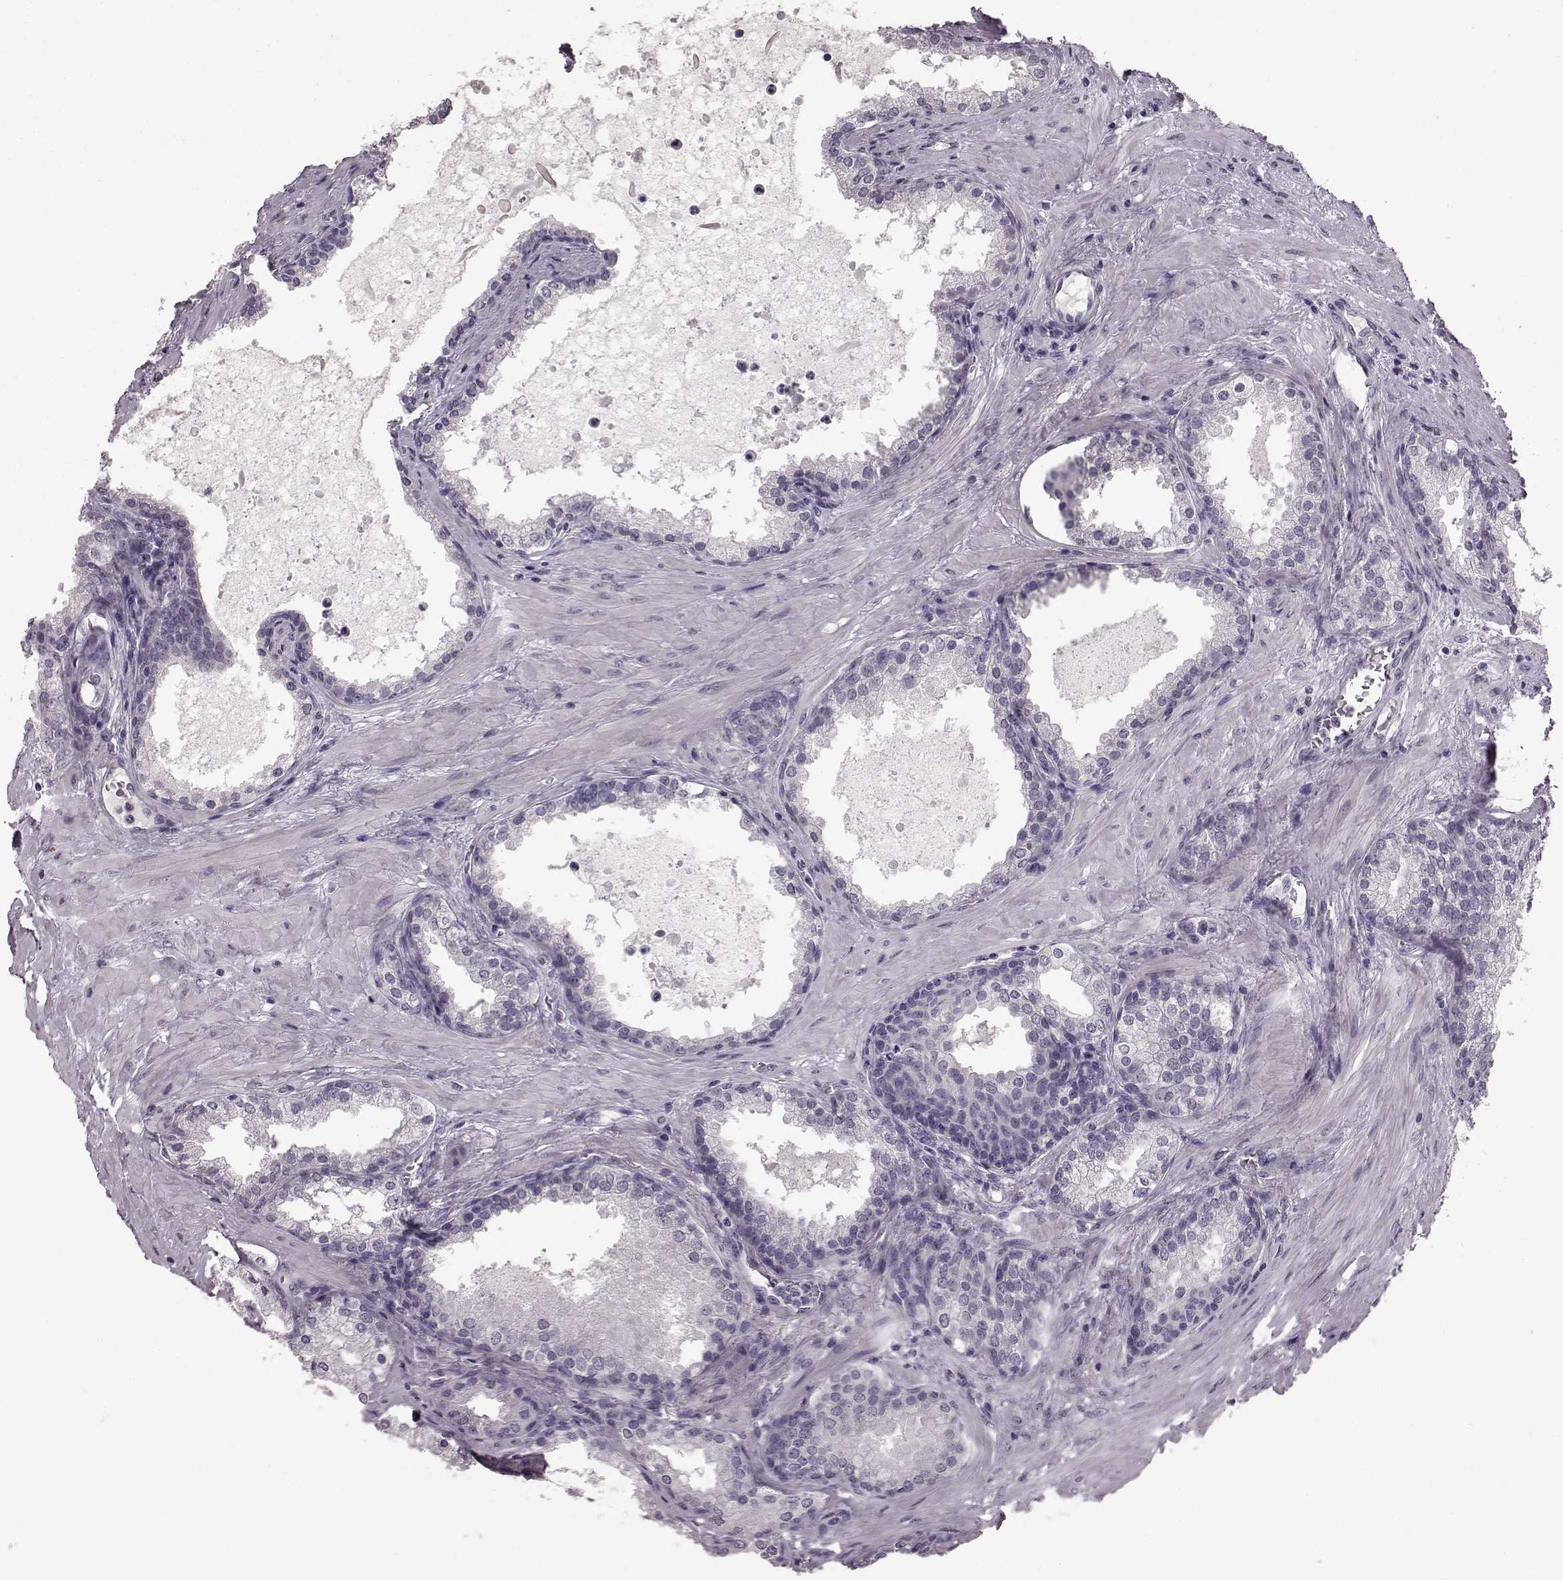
{"staining": {"intensity": "negative", "quantity": "none", "location": "none"}, "tissue": "prostate cancer", "cell_type": "Tumor cells", "image_type": "cancer", "snomed": [{"axis": "morphology", "description": "Adenocarcinoma, Low grade"}, {"axis": "topography", "description": "Prostate"}], "caption": "An image of human prostate cancer is negative for staining in tumor cells.", "gene": "LHB", "patient": {"sex": "male", "age": 56}}